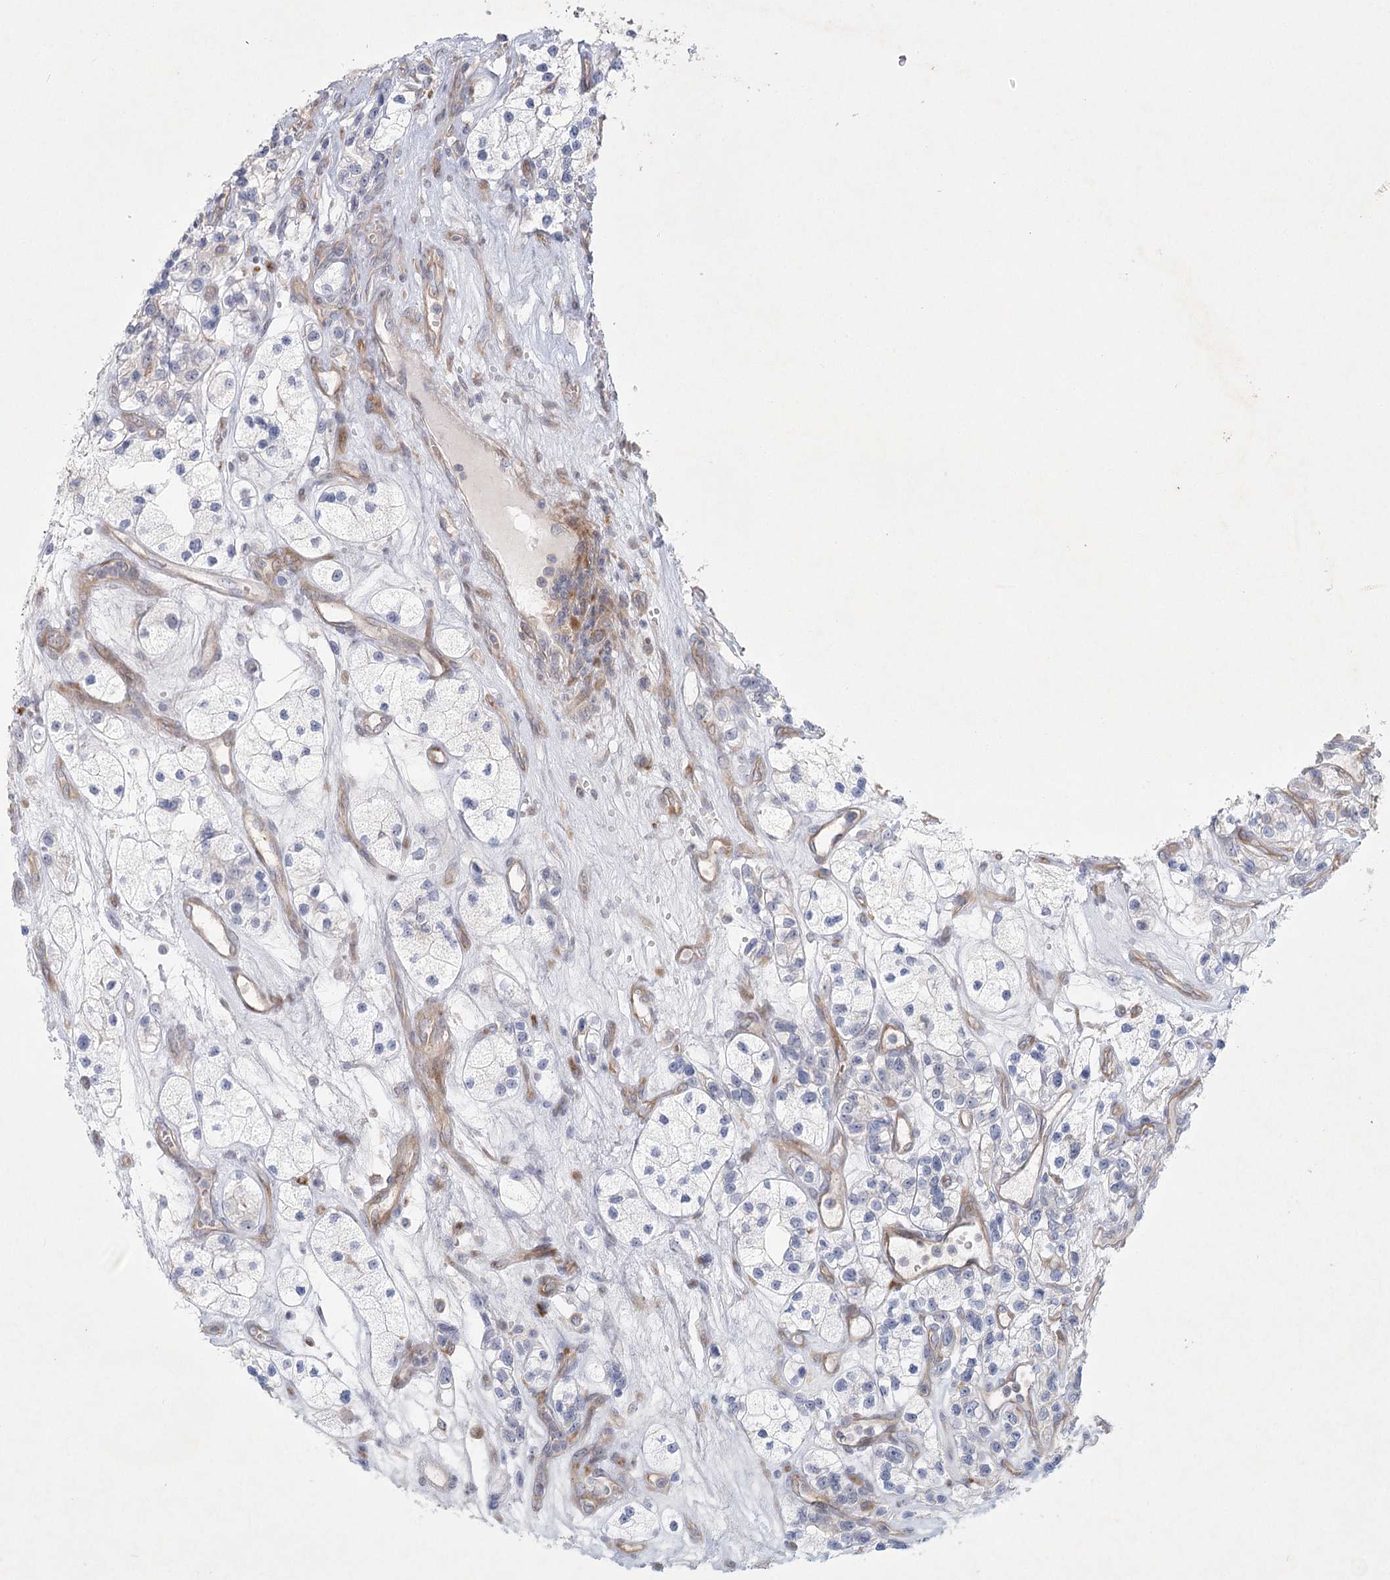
{"staining": {"intensity": "negative", "quantity": "none", "location": "none"}, "tissue": "renal cancer", "cell_type": "Tumor cells", "image_type": "cancer", "snomed": [{"axis": "morphology", "description": "Adenocarcinoma, NOS"}, {"axis": "topography", "description": "Kidney"}], "caption": "High magnification brightfield microscopy of renal cancer (adenocarcinoma) stained with DAB (3,3'-diaminobenzidine) (brown) and counterstained with hematoxylin (blue): tumor cells show no significant staining. (Stains: DAB IHC with hematoxylin counter stain, Microscopy: brightfield microscopy at high magnification).", "gene": "FAM110C", "patient": {"sex": "female", "age": 57}}